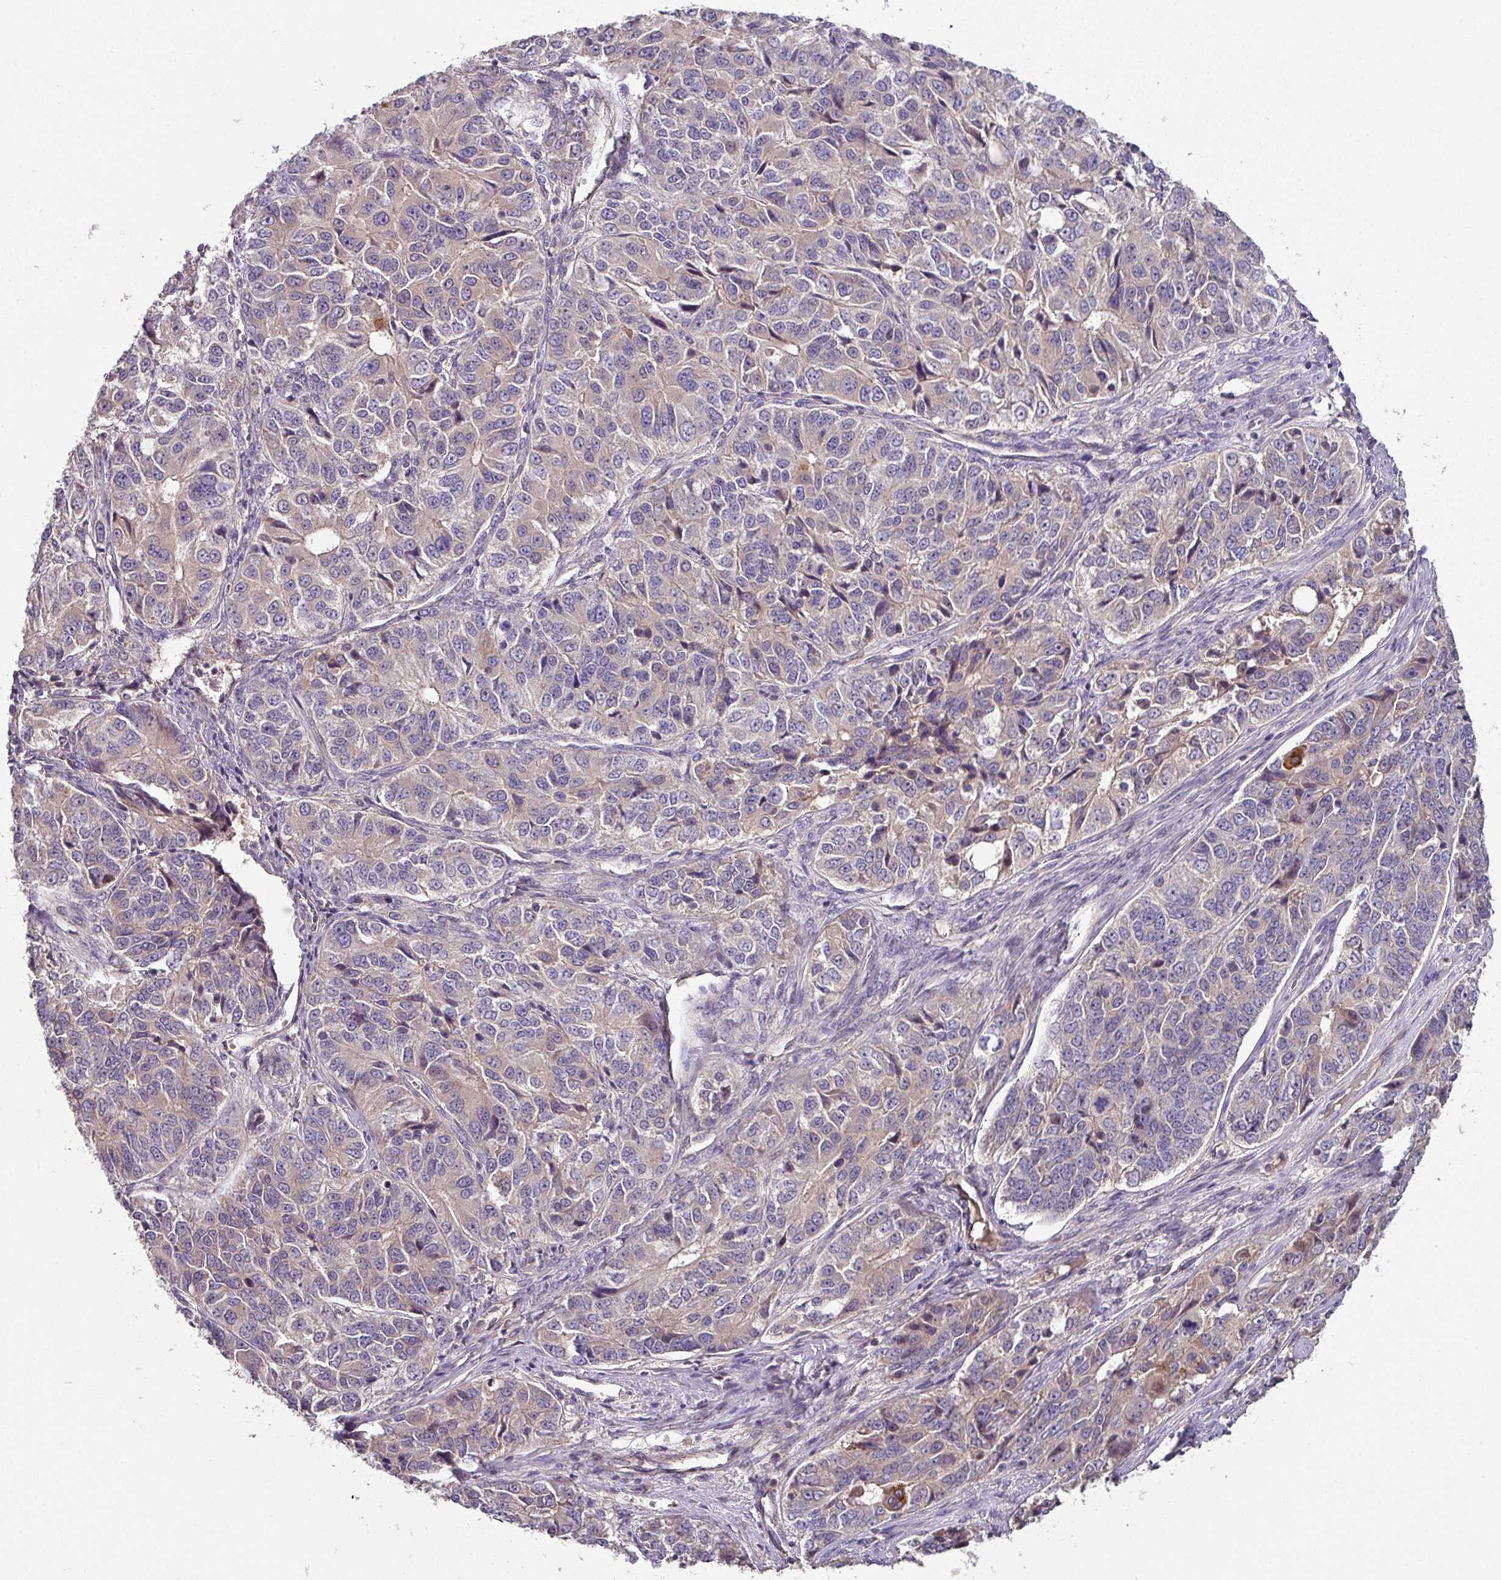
{"staining": {"intensity": "negative", "quantity": "none", "location": "none"}, "tissue": "ovarian cancer", "cell_type": "Tumor cells", "image_type": "cancer", "snomed": [{"axis": "morphology", "description": "Carcinoma, endometroid"}, {"axis": "topography", "description": "Ovary"}], "caption": "This is an IHC histopathology image of human endometroid carcinoma (ovarian). There is no positivity in tumor cells.", "gene": "C4orf48", "patient": {"sex": "female", "age": 51}}